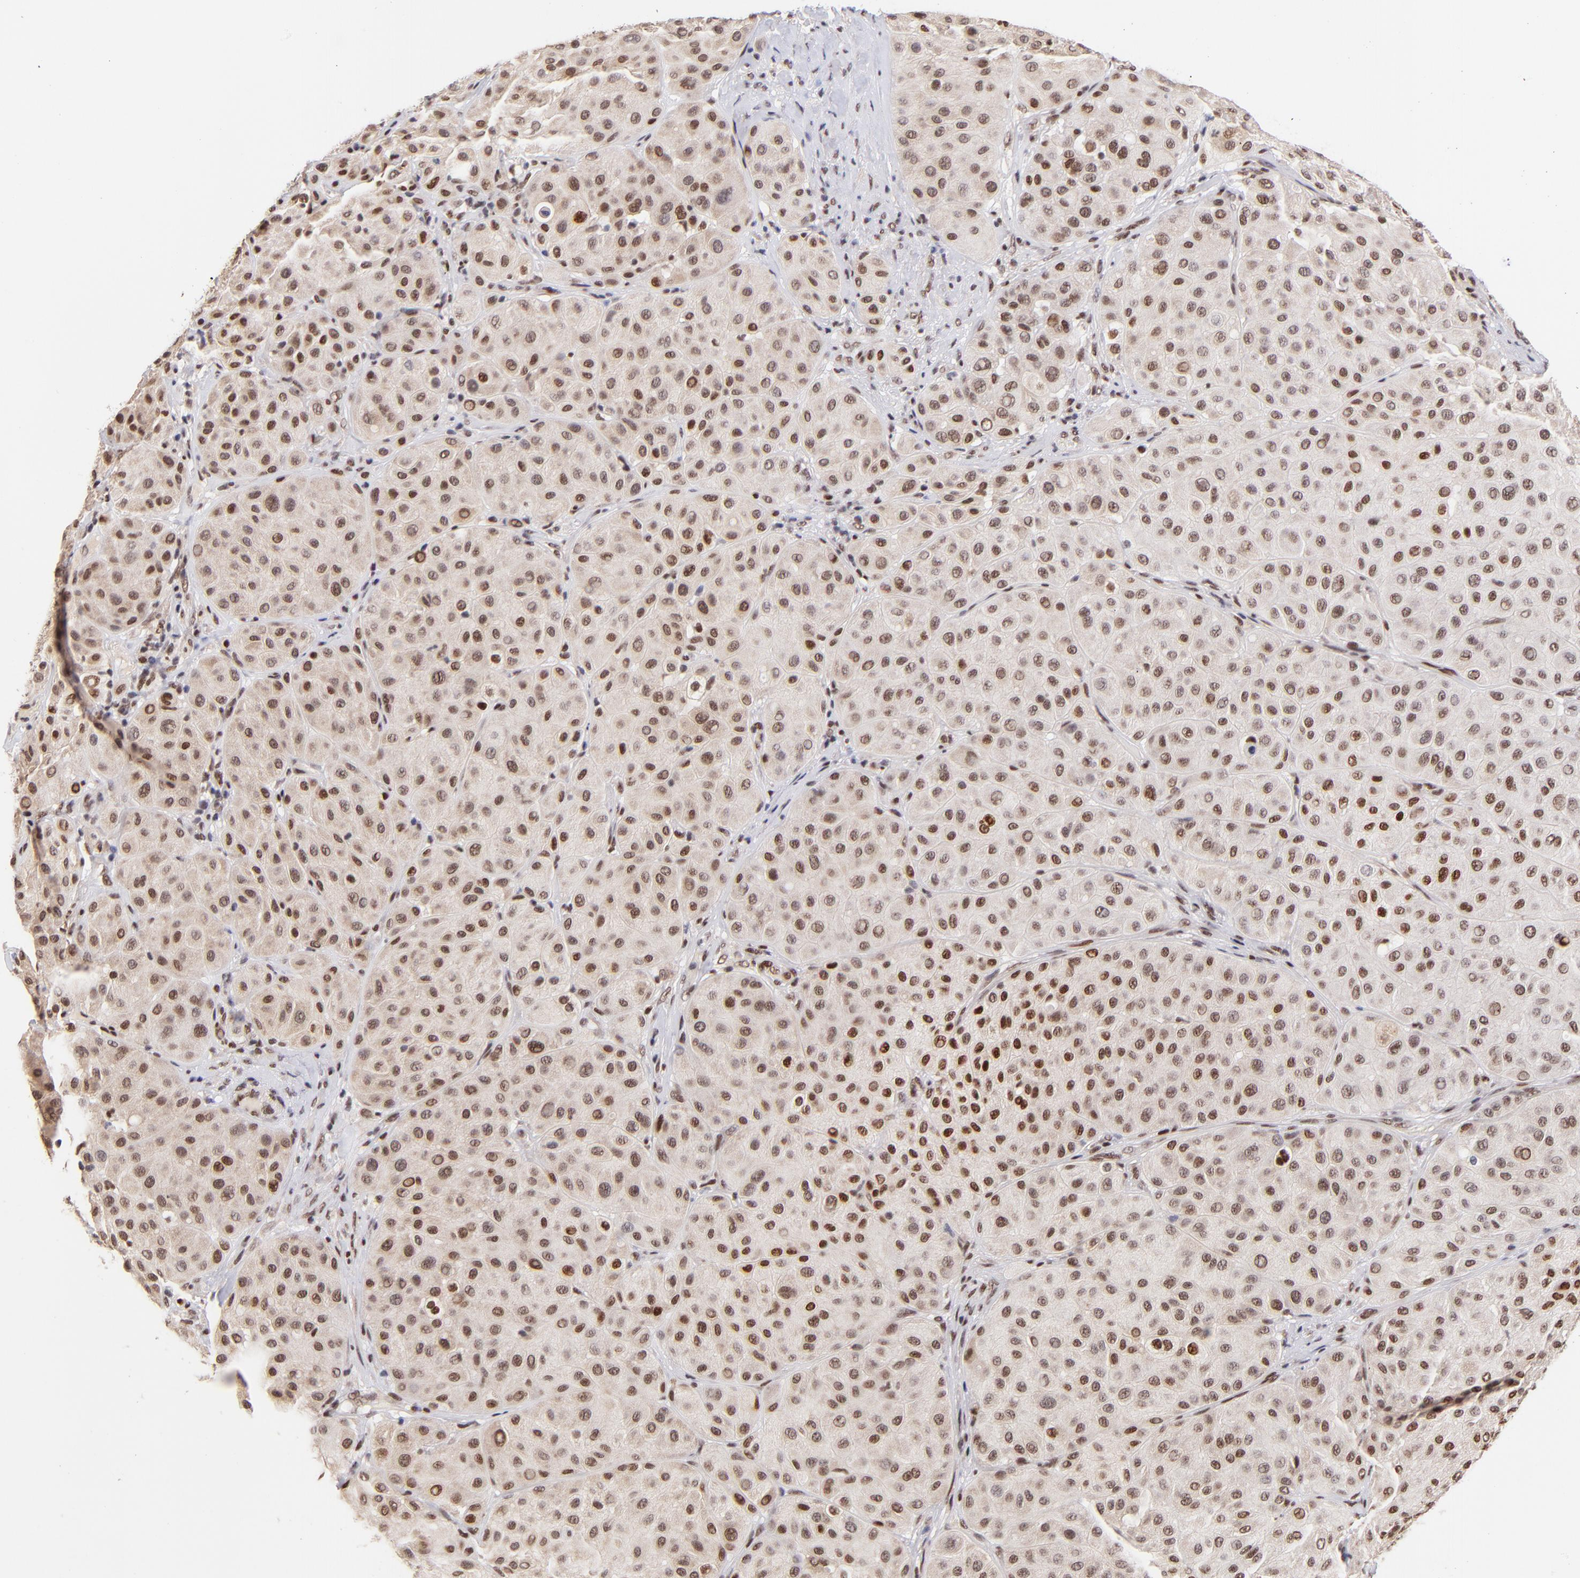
{"staining": {"intensity": "strong", "quantity": ">75%", "location": "nuclear"}, "tissue": "melanoma", "cell_type": "Tumor cells", "image_type": "cancer", "snomed": [{"axis": "morphology", "description": "Normal tissue, NOS"}, {"axis": "morphology", "description": "Malignant melanoma, Metastatic site"}, {"axis": "topography", "description": "Skin"}], "caption": "Protein staining of malignant melanoma (metastatic site) tissue shows strong nuclear positivity in approximately >75% of tumor cells.", "gene": "MIDEAS", "patient": {"sex": "male", "age": 41}}